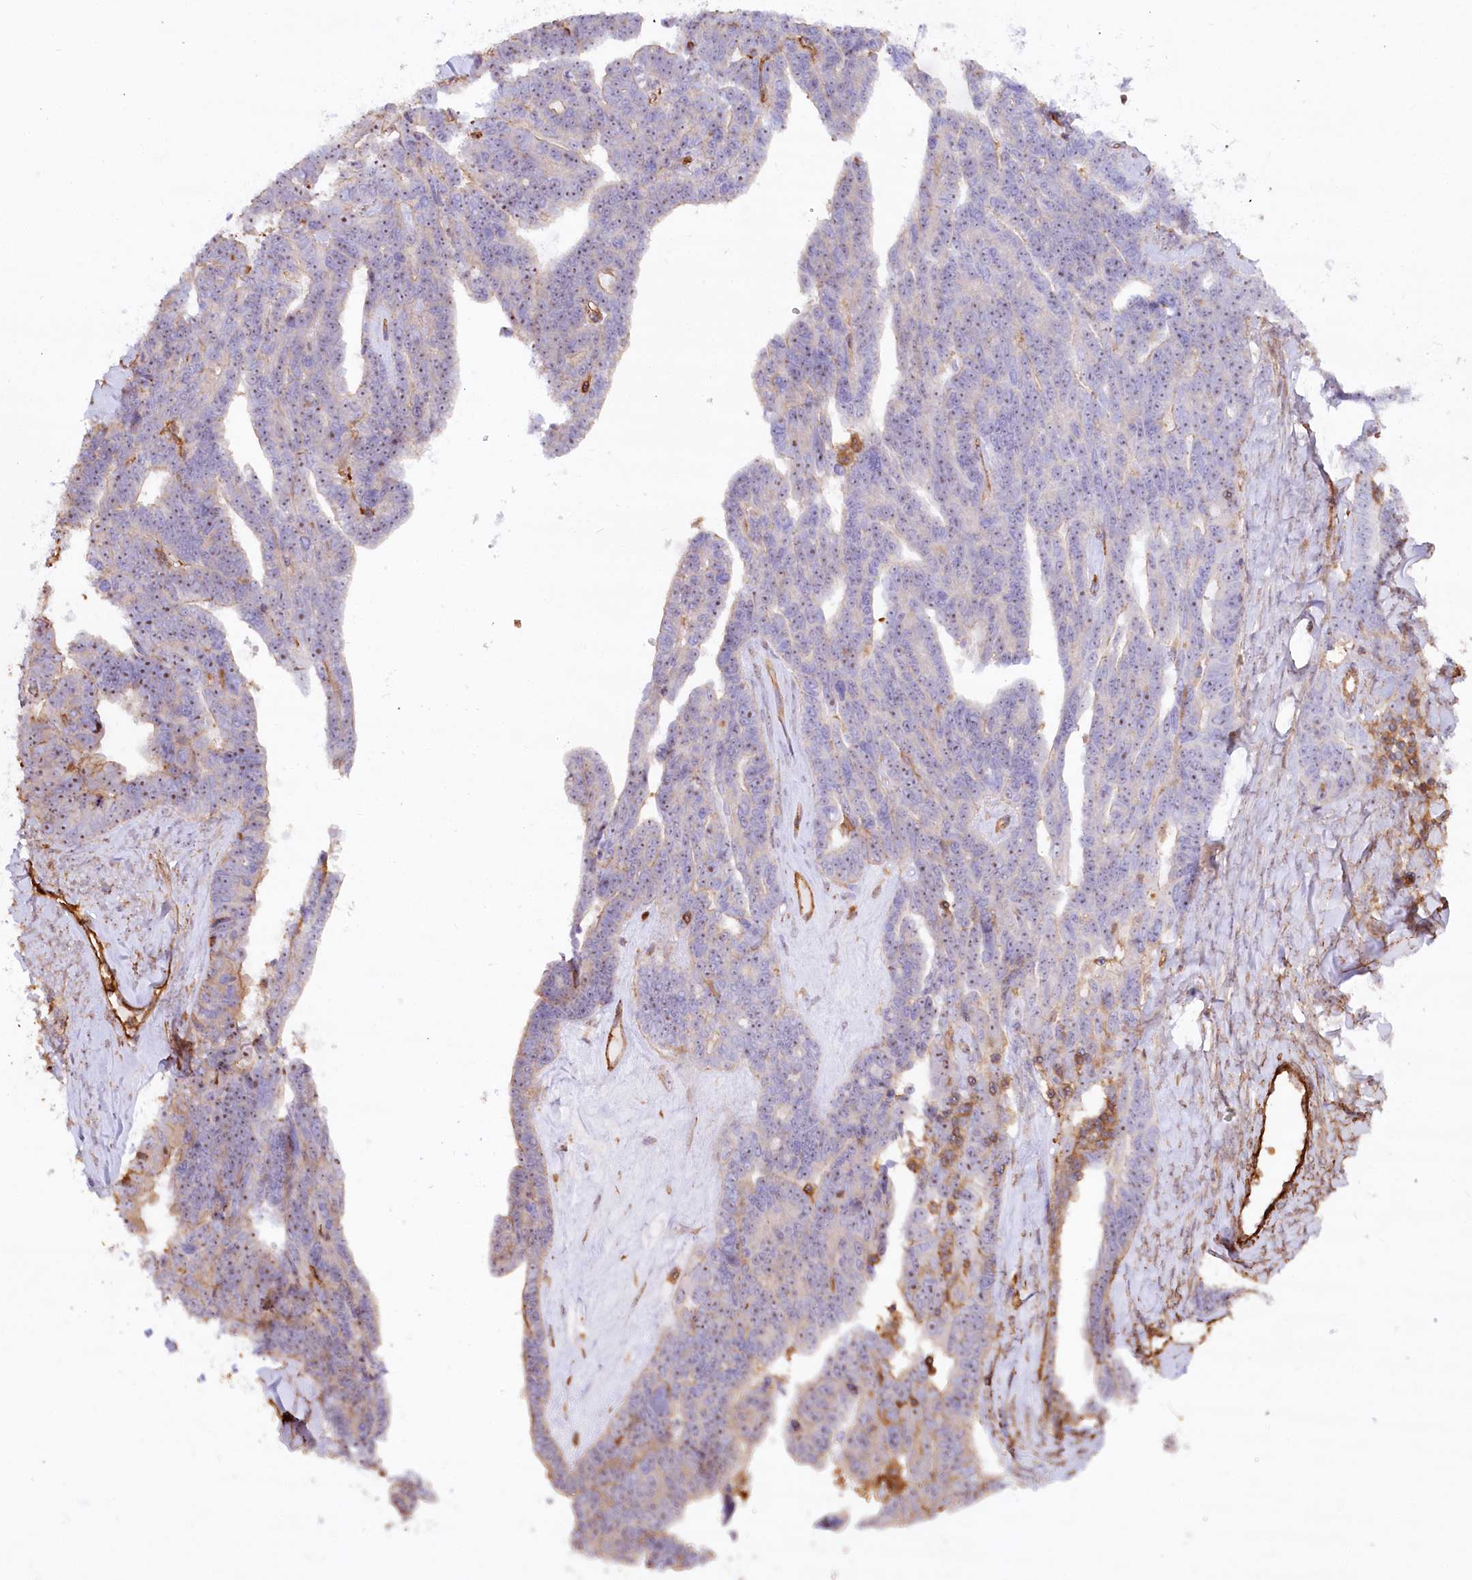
{"staining": {"intensity": "negative", "quantity": "none", "location": "none"}, "tissue": "ovarian cancer", "cell_type": "Tumor cells", "image_type": "cancer", "snomed": [{"axis": "morphology", "description": "Cystadenocarcinoma, serous, NOS"}, {"axis": "topography", "description": "Ovary"}], "caption": "Protein analysis of serous cystadenocarcinoma (ovarian) reveals no significant positivity in tumor cells.", "gene": "WDR36", "patient": {"sex": "female", "age": 79}}